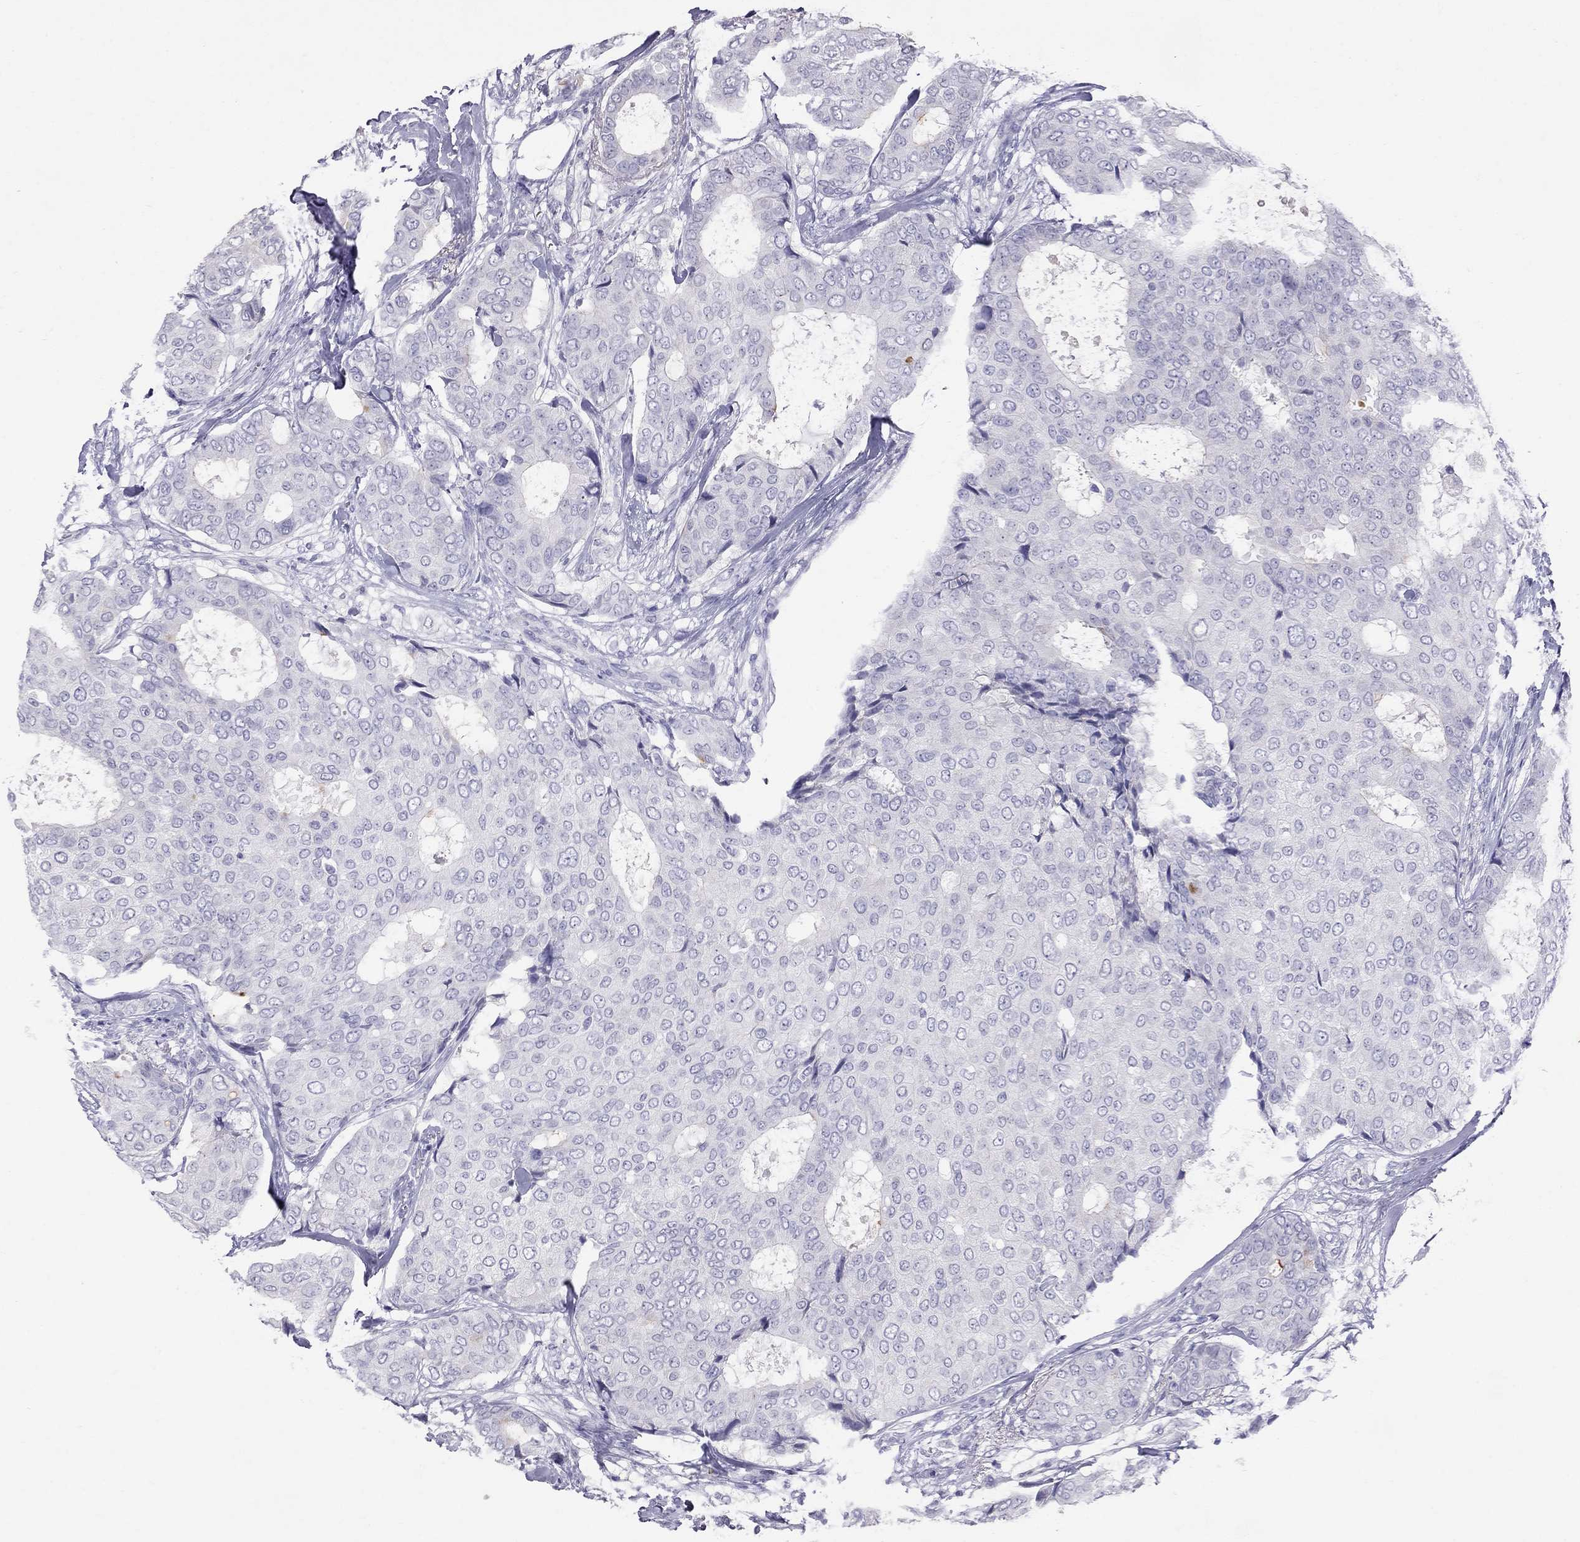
{"staining": {"intensity": "negative", "quantity": "none", "location": "none"}, "tissue": "breast cancer", "cell_type": "Tumor cells", "image_type": "cancer", "snomed": [{"axis": "morphology", "description": "Duct carcinoma"}, {"axis": "topography", "description": "Breast"}], "caption": "Immunohistochemistry (IHC) of breast cancer (invasive ductal carcinoma) displays no staining in tumor cells.", "gene": "MUC16", "patient": {"sex": "female", "age": 75}}